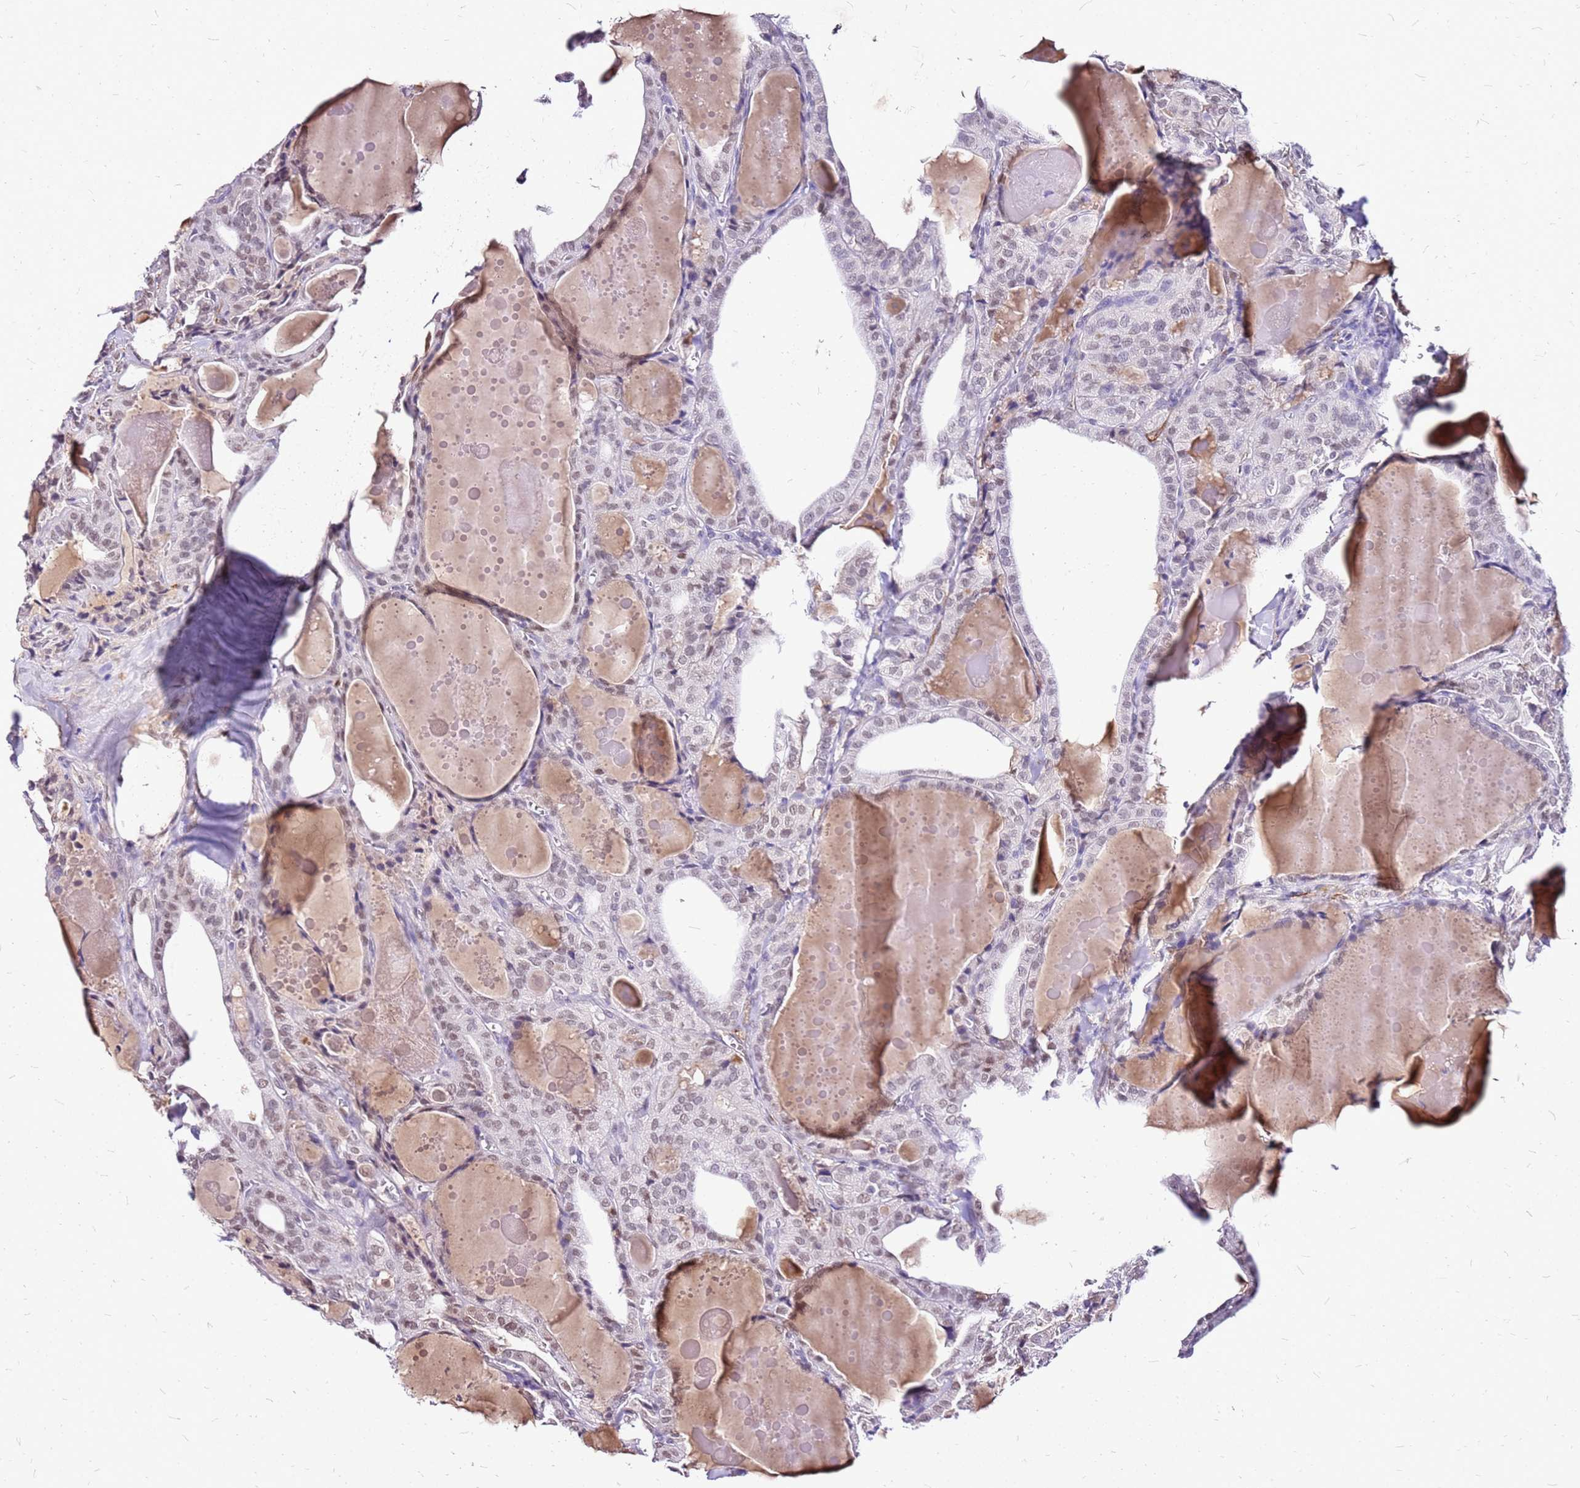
{"staining": {"intensity": "weak", "quantity": "<25%", "location": "nuclear"}, "tissue": "thyroid cancer", "cell_type": "Tumor cells", "image_type": "cancer", "snomed": [{"axis": "morphology", "description": "Papillary adenocarcinoma, NOS"}, {"axis": "topography", "description": "Thyroid gland"}], "caption": "The image displays no staining of tumor cells in papillary adenocarcinoma (thyroid).", "gene": "ALDH1A3", "patient": {"sex": "male", "age": 52}}